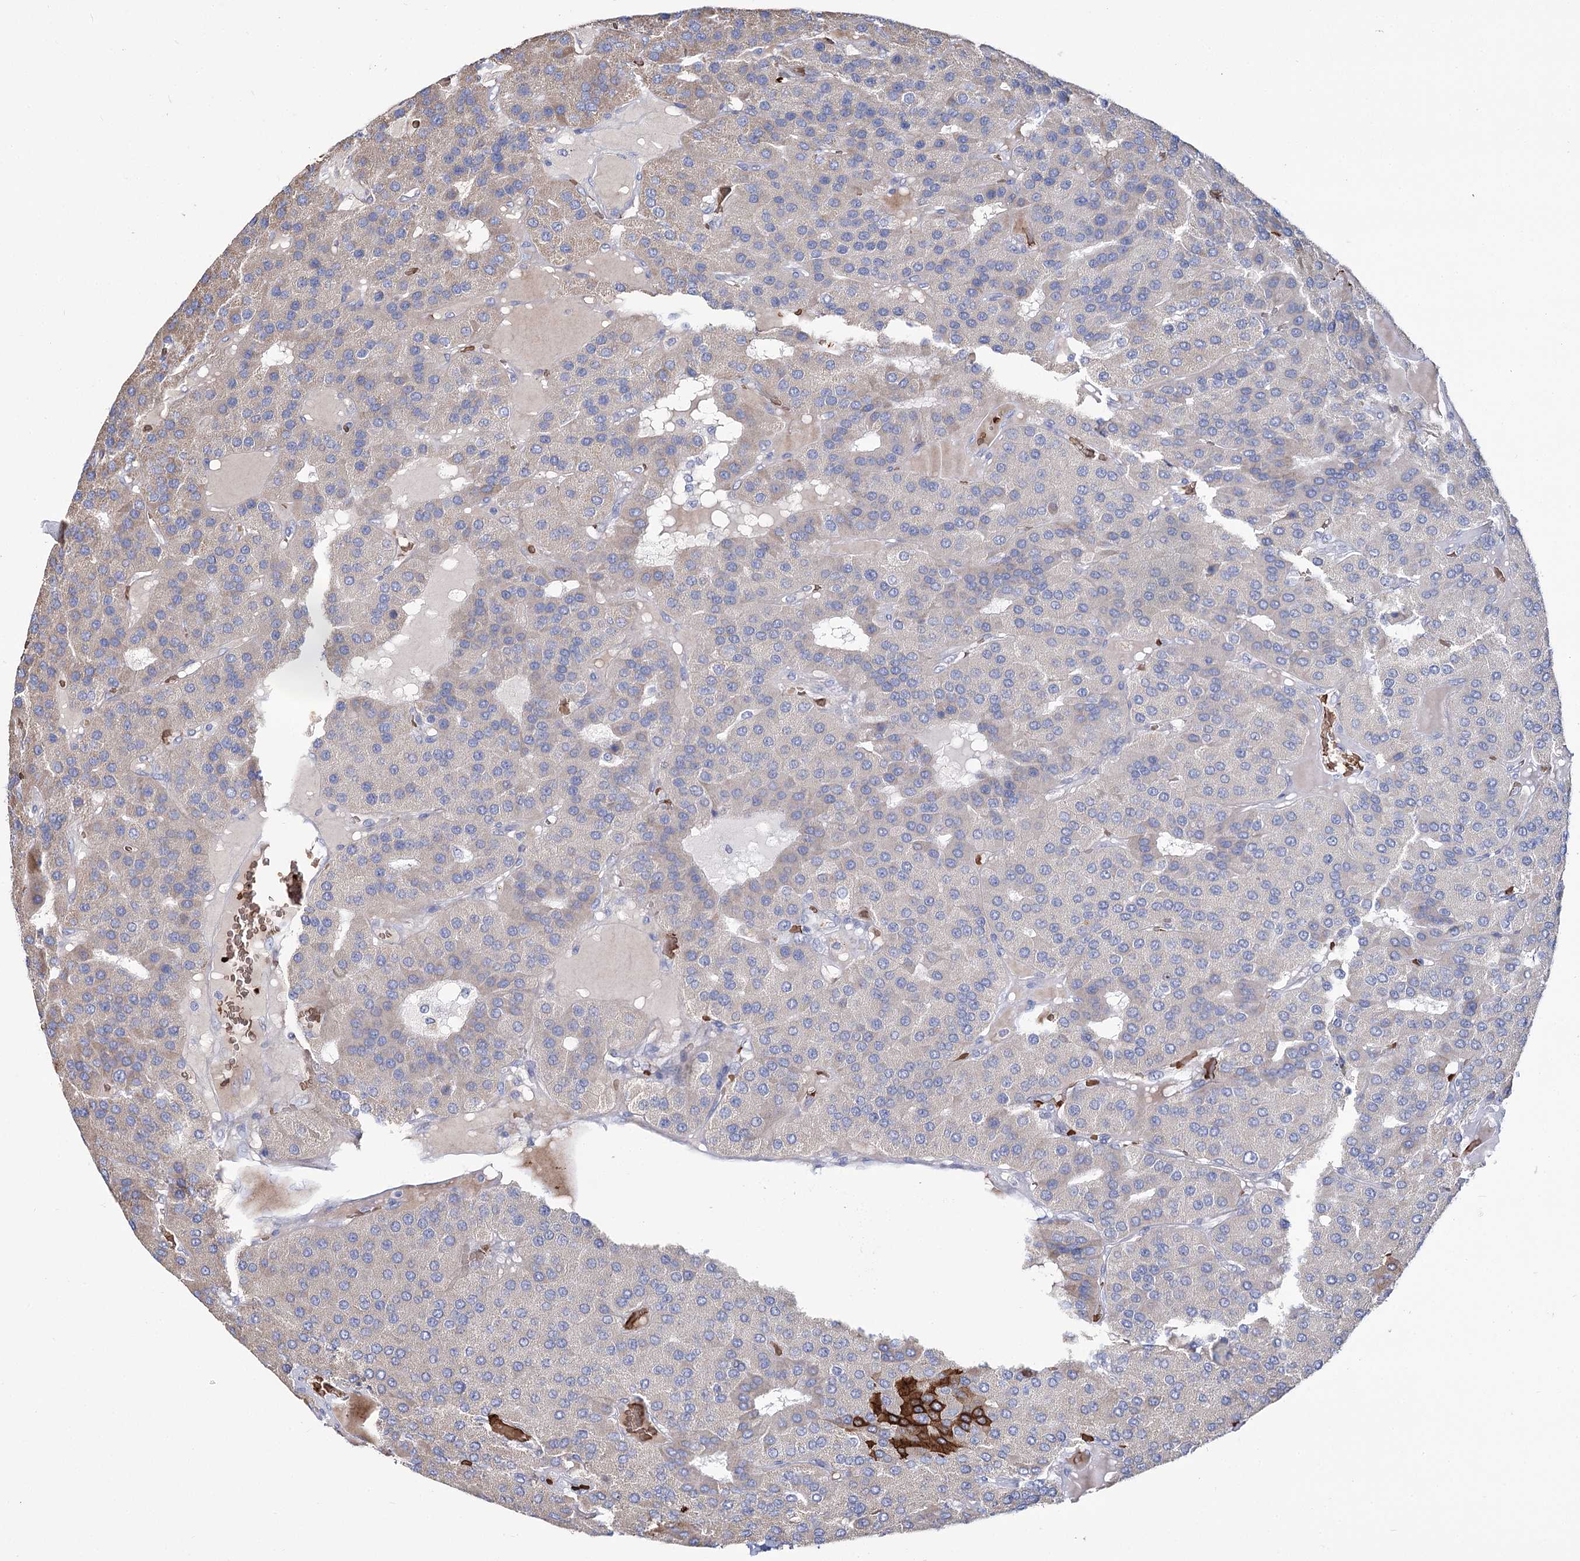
{"staining": {"intensity": "strong", "quantity": "<25%", "location": "cytoplasmic/membranous"}, "tissue": "parathyroid gland", "cell_type": "Glandular cells", "image_type": "normal", "snomed": [{"axis": "morphology", "description": "Normal tissue, NOS"}, {"axis": "morphology", "description": "Adenoma, NOS"}, {"axis": "topography", "description": "Parathyroid gland"}], "caption": "DAB immunohistochemical staining of benign parathyroid gland reveals strong cytoplasmic/membranous protein expression in about <25% of glandular cells. (Brightfield microscopy of DAB IHC at high magnification).", "gene": "GBF1", "patient": {"sex": "female", "age": 86}}